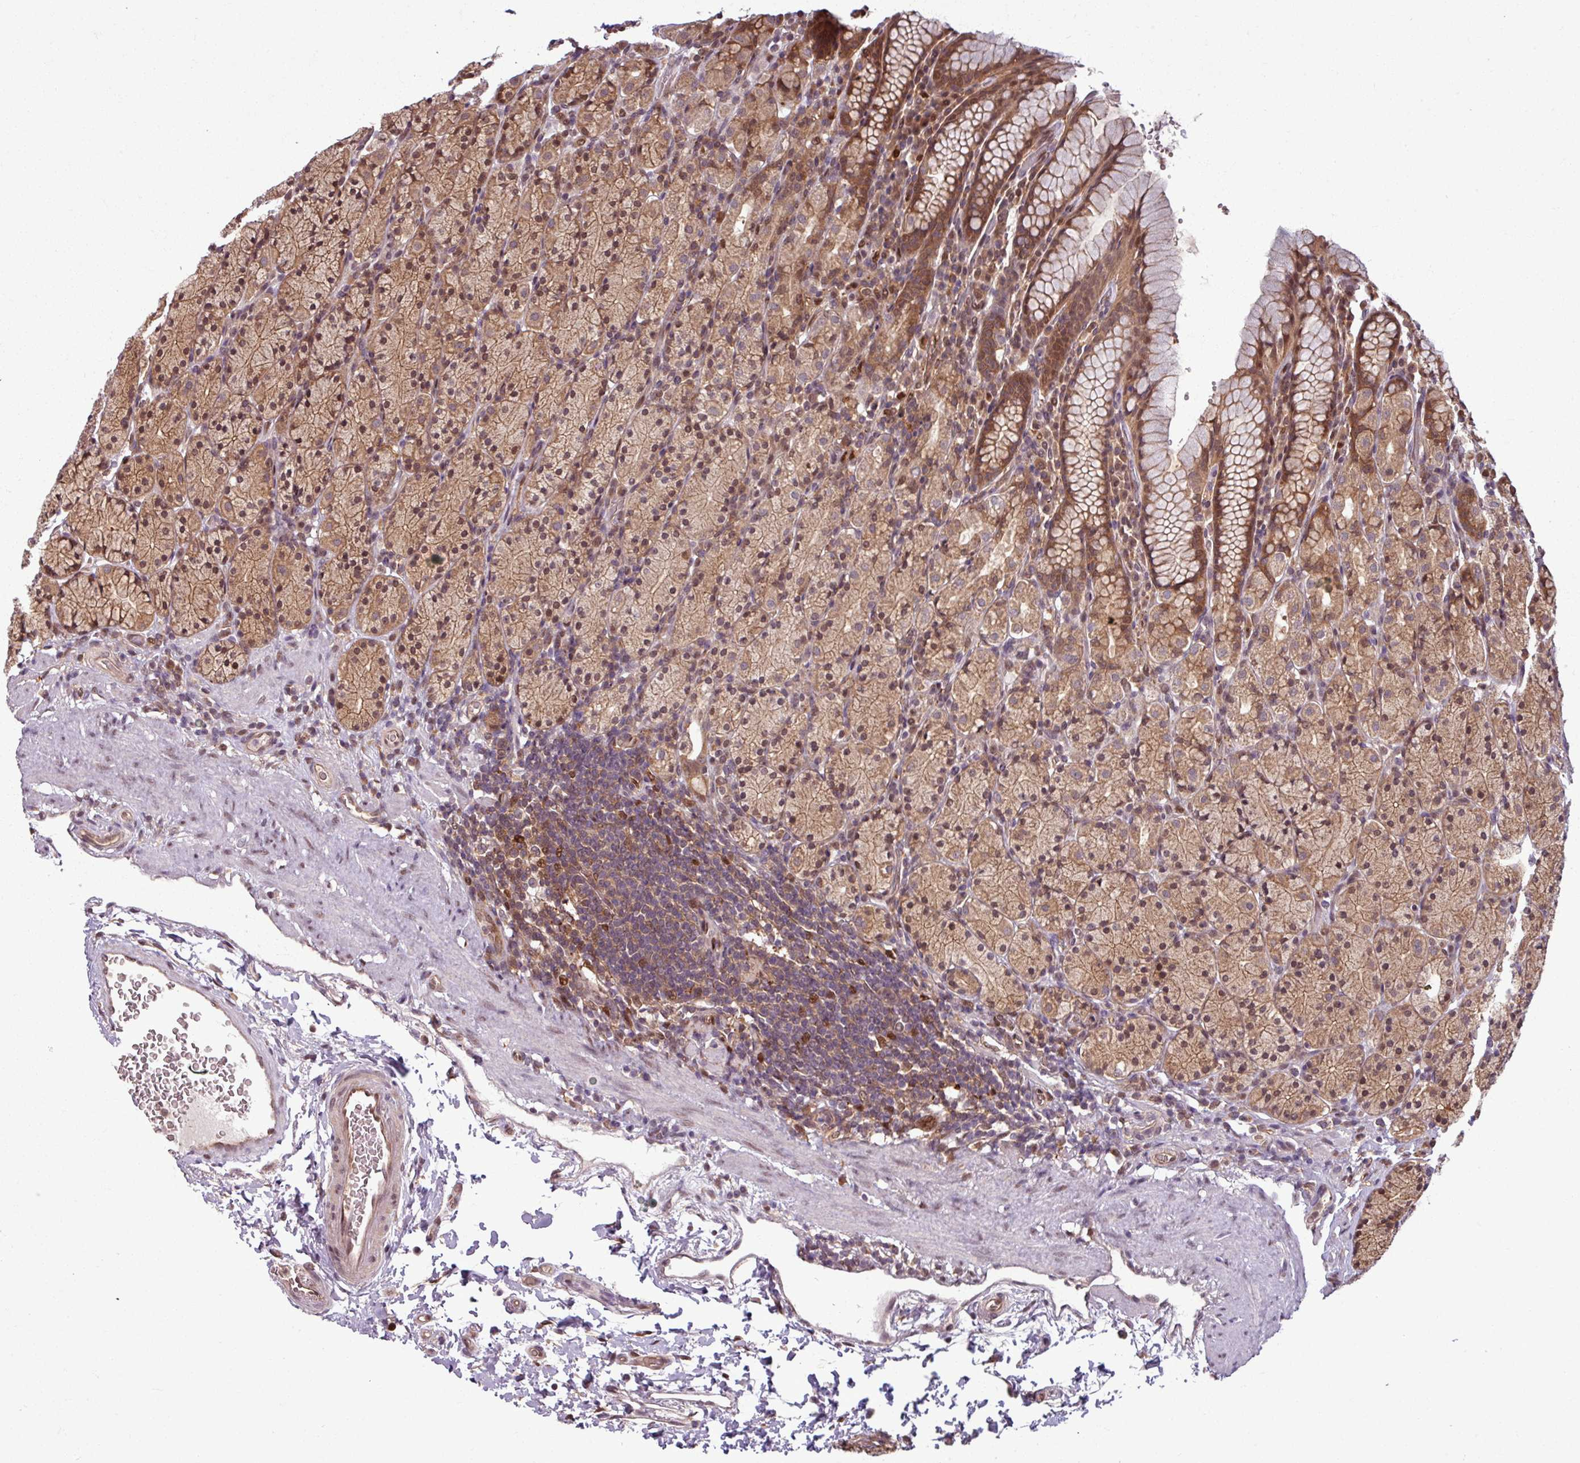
{"staining": {"intensity": "moderate", "quantity": ">75%", "location": "cytoplasmic/membranous,nuclear"}, "tissue": "stomach", "cell_type": "Glandular cells", "image_type": "normal", "snomed": [{"axis": "morphology", "description": "Normal tissue, NOS"}, {"axis": "topography", "description": "Stomach, upper"}, {"axis": "topography", "description": "Stomach"}], "caption": "Normal stomach demonstrates moderate cytoplasmic/membranous,nuclear staining in approximately >75% of glandular cells, visualized by immunohistochemistry. (brown staining indicates protein expression, while blue staining denotes nuclei).", "gene": "KCTD11", "patient": {"sex": "male", "age": 62}}